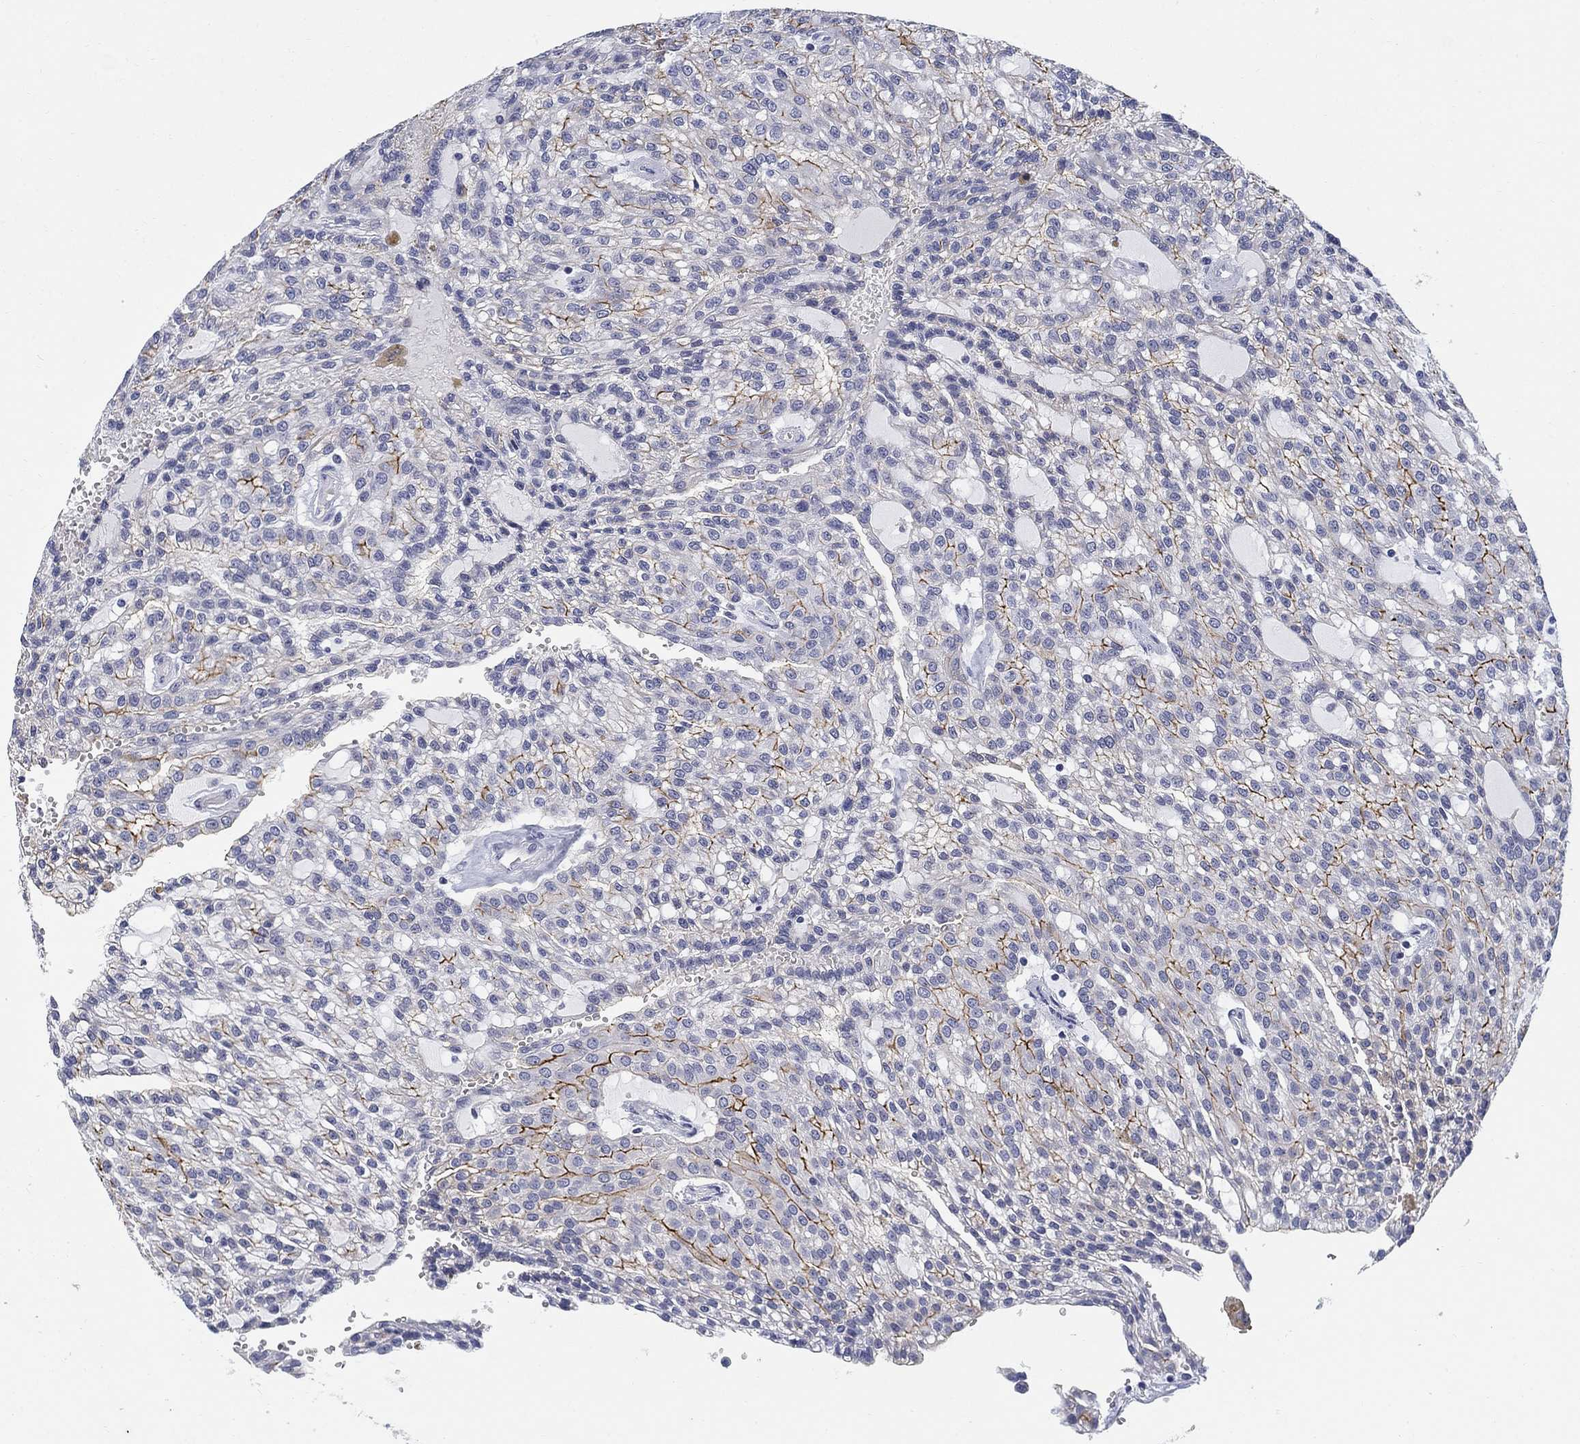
{"staining": {"intensity": "strong", "quantity": "<25%", "location": "cytoplasmic/membranous"}, "tissue": "renal cancer", "cell_type": "Tumor cells", "image_type": "cancer", "snomed": [{"axis": "morphology", "description": "Adenocarcinoma, NOS"}, {"axis": "topography", "description": "Kidney"}], "caption": "The immunohistochemical stain highlights strong cytoplasmic/membranous expression in tumor cells of renal cancer (adenocarcinoma) tissue. Ihc stains the protein of interest in brown and the nuclei are stained blue.", "gene": "CLUL1", "patient": {"sex": "male", "age": 63}}